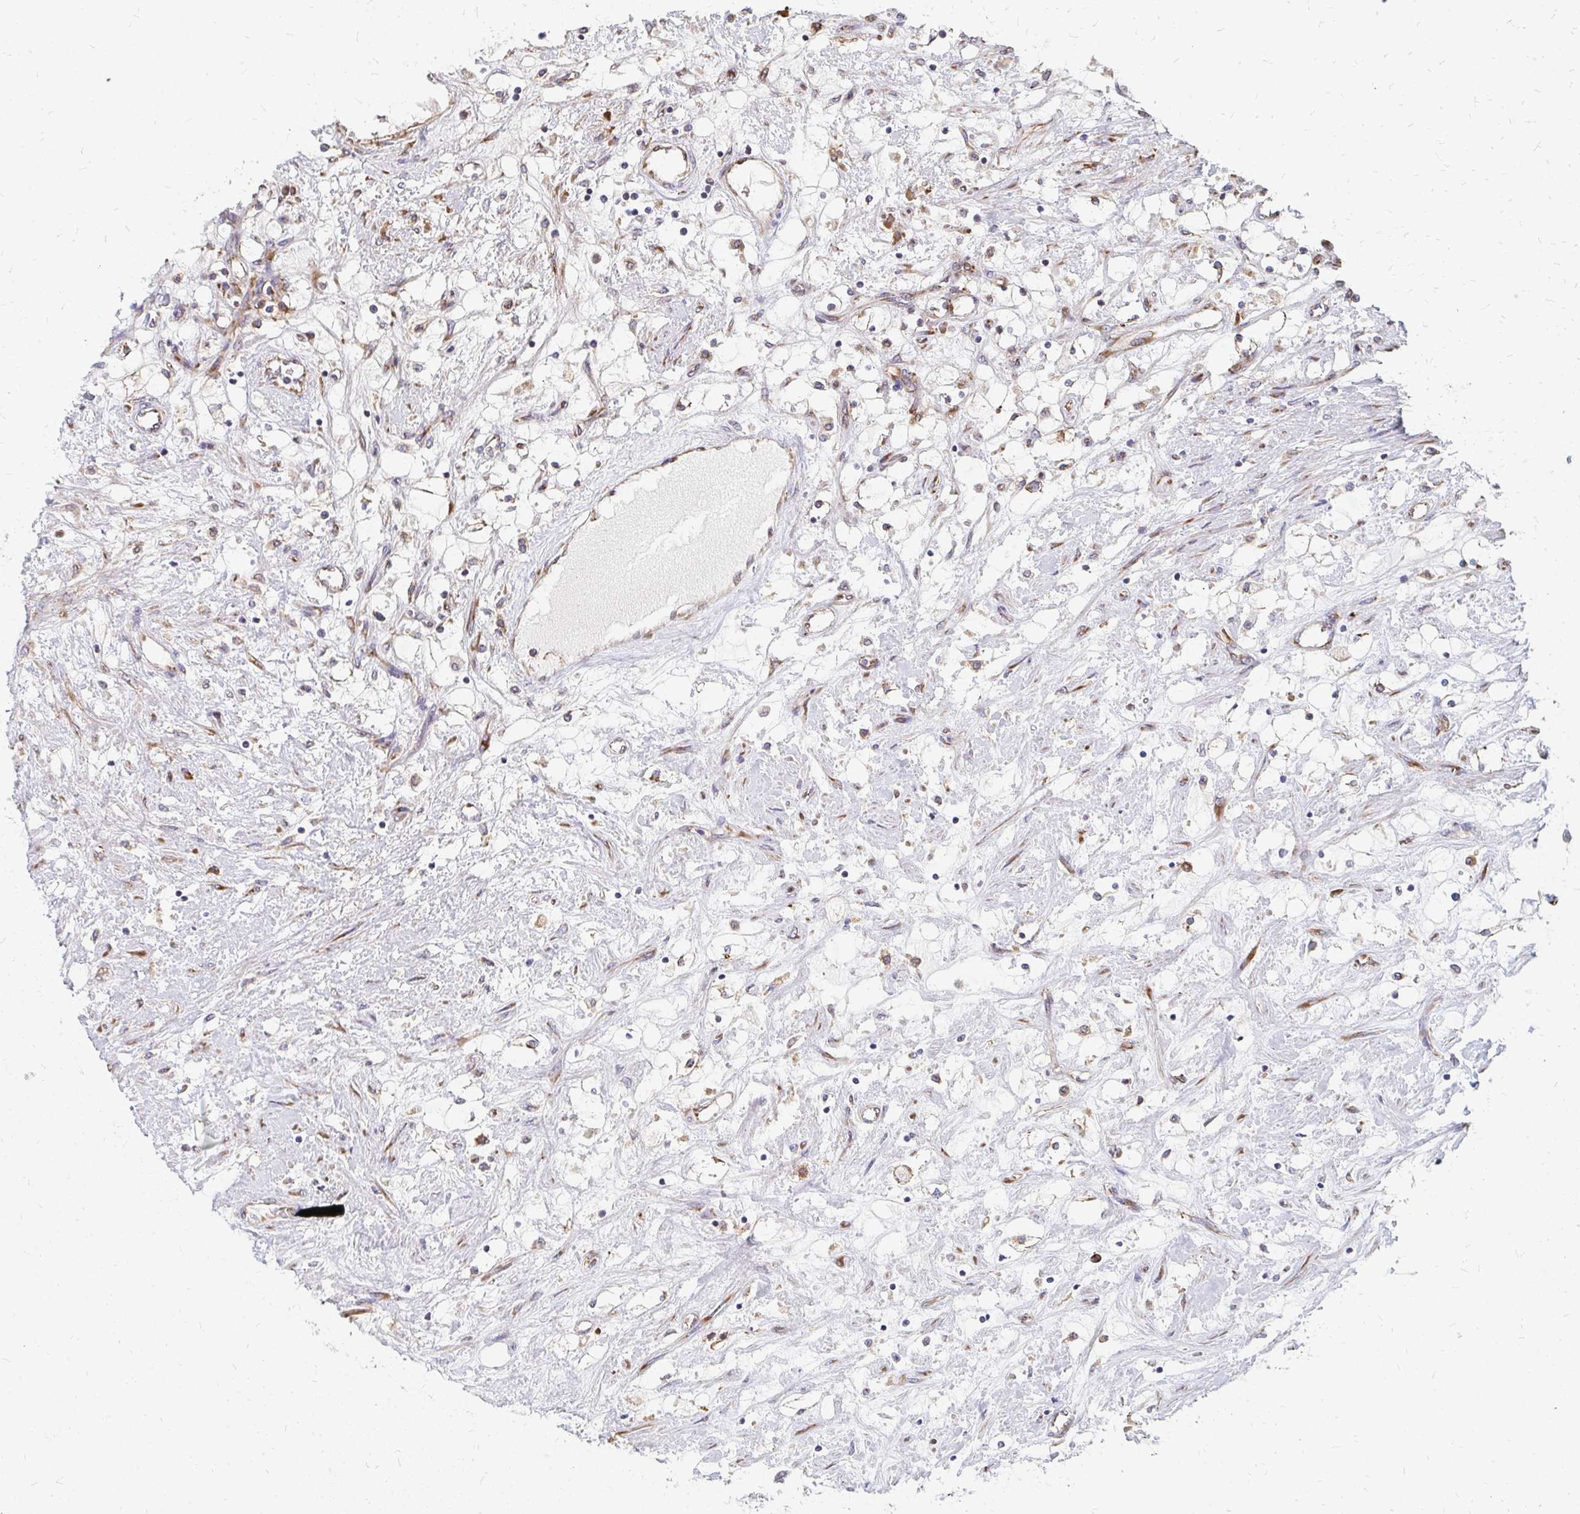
{"staining": {"intensity": "weak", "quantity": "<25%", "location": "cytoplasmic/membranous"}, "tissue": "renal cancer", "cell_type": "Tumor cells", "image_type": "cancer", "snomed": [{"axis": "morphology", "description": "Adenocarcinoma, NOS"}, {"axis": "topography", "description": "Kidney"}], "caption": "DAB (3,3'-diaminobenzidine) immunohistochemical staining of human renal adenocarcinoma reveals no significant staining in tumor cells.", "gene": "PPP1R13L", "patient": {"sex": "male", "age": 68}}